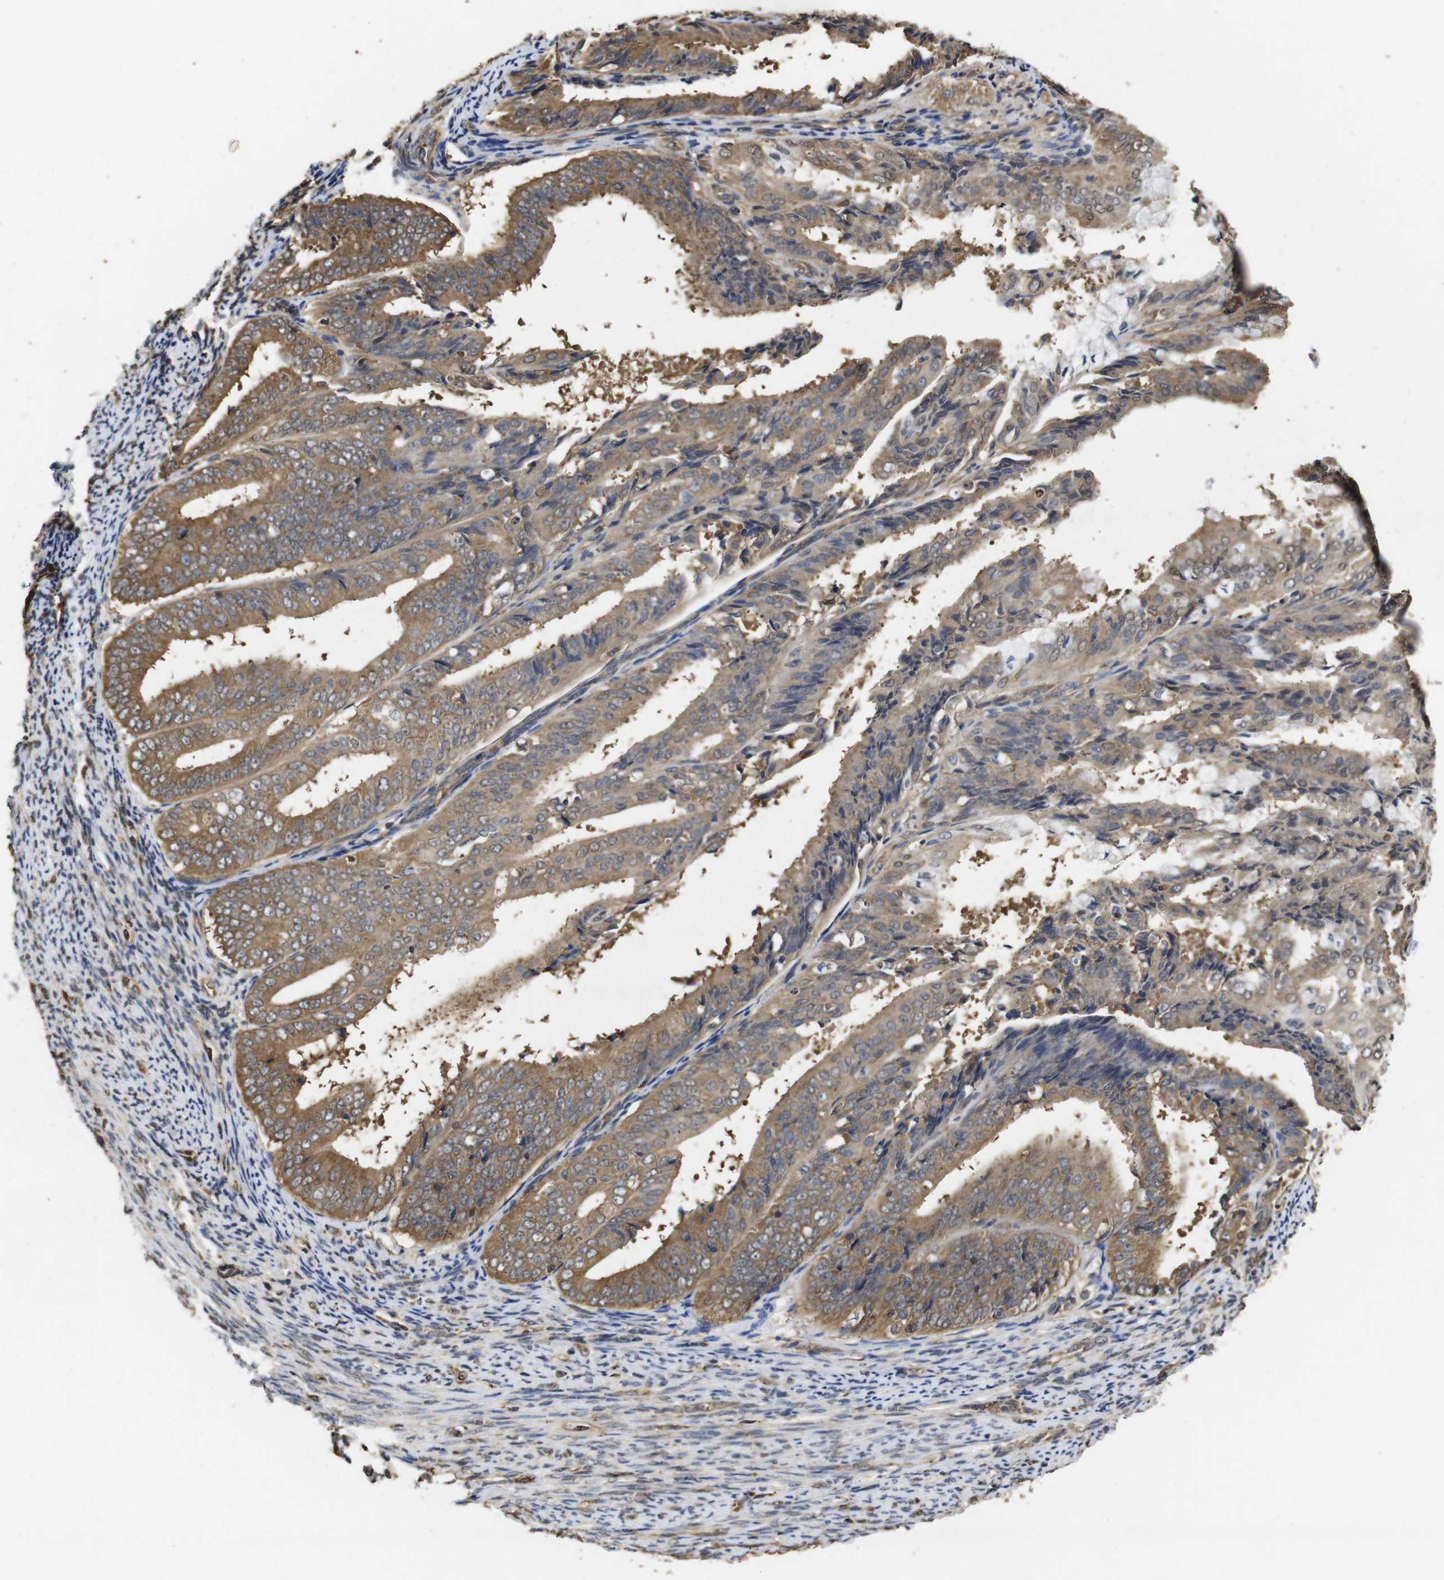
{"staining": {"intensity": "moderate", "quantity": ">75%", "location": "cytoplasmic/membranous"}, "tissue": "endometrial cancer", "cell_type": "Tumor cells", "image_type": "cancer", "snomed": [{"axis": "morphology", "description": "Adenocarcinoma, NOS"}, {"axis": "topography", "description": "Endometrium"}], "caption": "IHC (DAB) staining of adenocarcinoma (endometrial) reveals moderate cytoplasmic/membranous protein positivity in approximately >75% of tumor cells.", "gene": "SUMO3", "patient": {"sex": "female", "age": 63}}